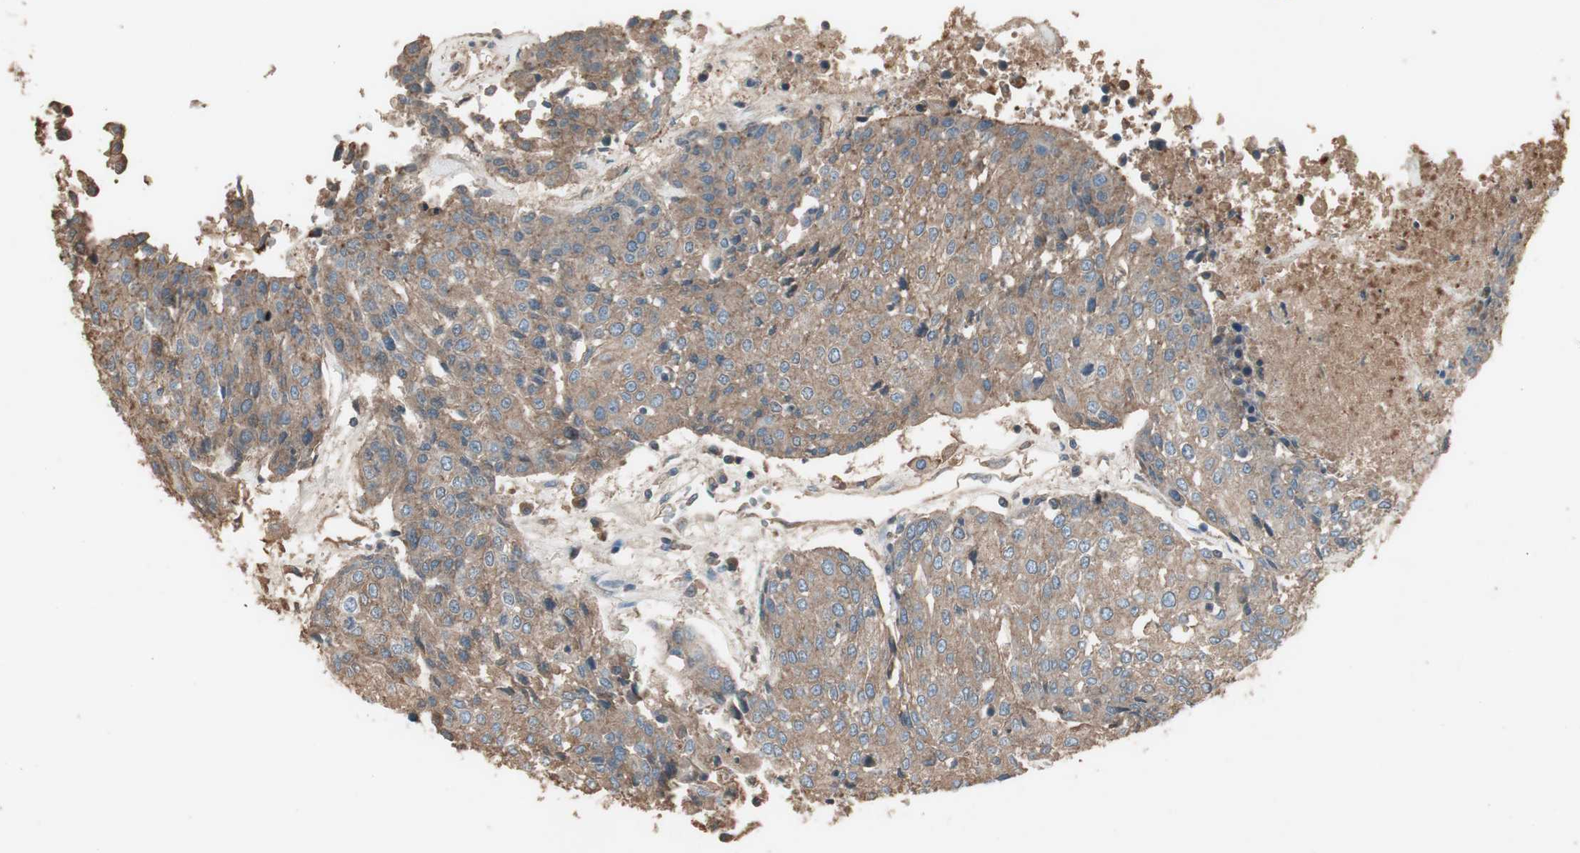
{"staining": {"intensity": "moderate", "quantity": ">75%", "location": "cytoplasmic/membranous"}, "tissue": "urothelial cancer", "cell_type": "Tumor cells", "image_type": "cancer", "snomed": [{"axis": "morphology", "description": "Urothelial carcinoma, High grade"}, {"axis": "topography", "description": "Urinary bladder"}], "caption": "High-magnification brightfield microscopy of urothelial cancer stained with DAB (3,3'-diaminobenzidine) (brown) and counterstained with hematoxylin (blue). tumor cells exhibit moderate cytoplasmic/membranous positivity is seen in about>75% of cells.", "gene": "MMP14", "patient": {"sex": "female", "age": 85}}